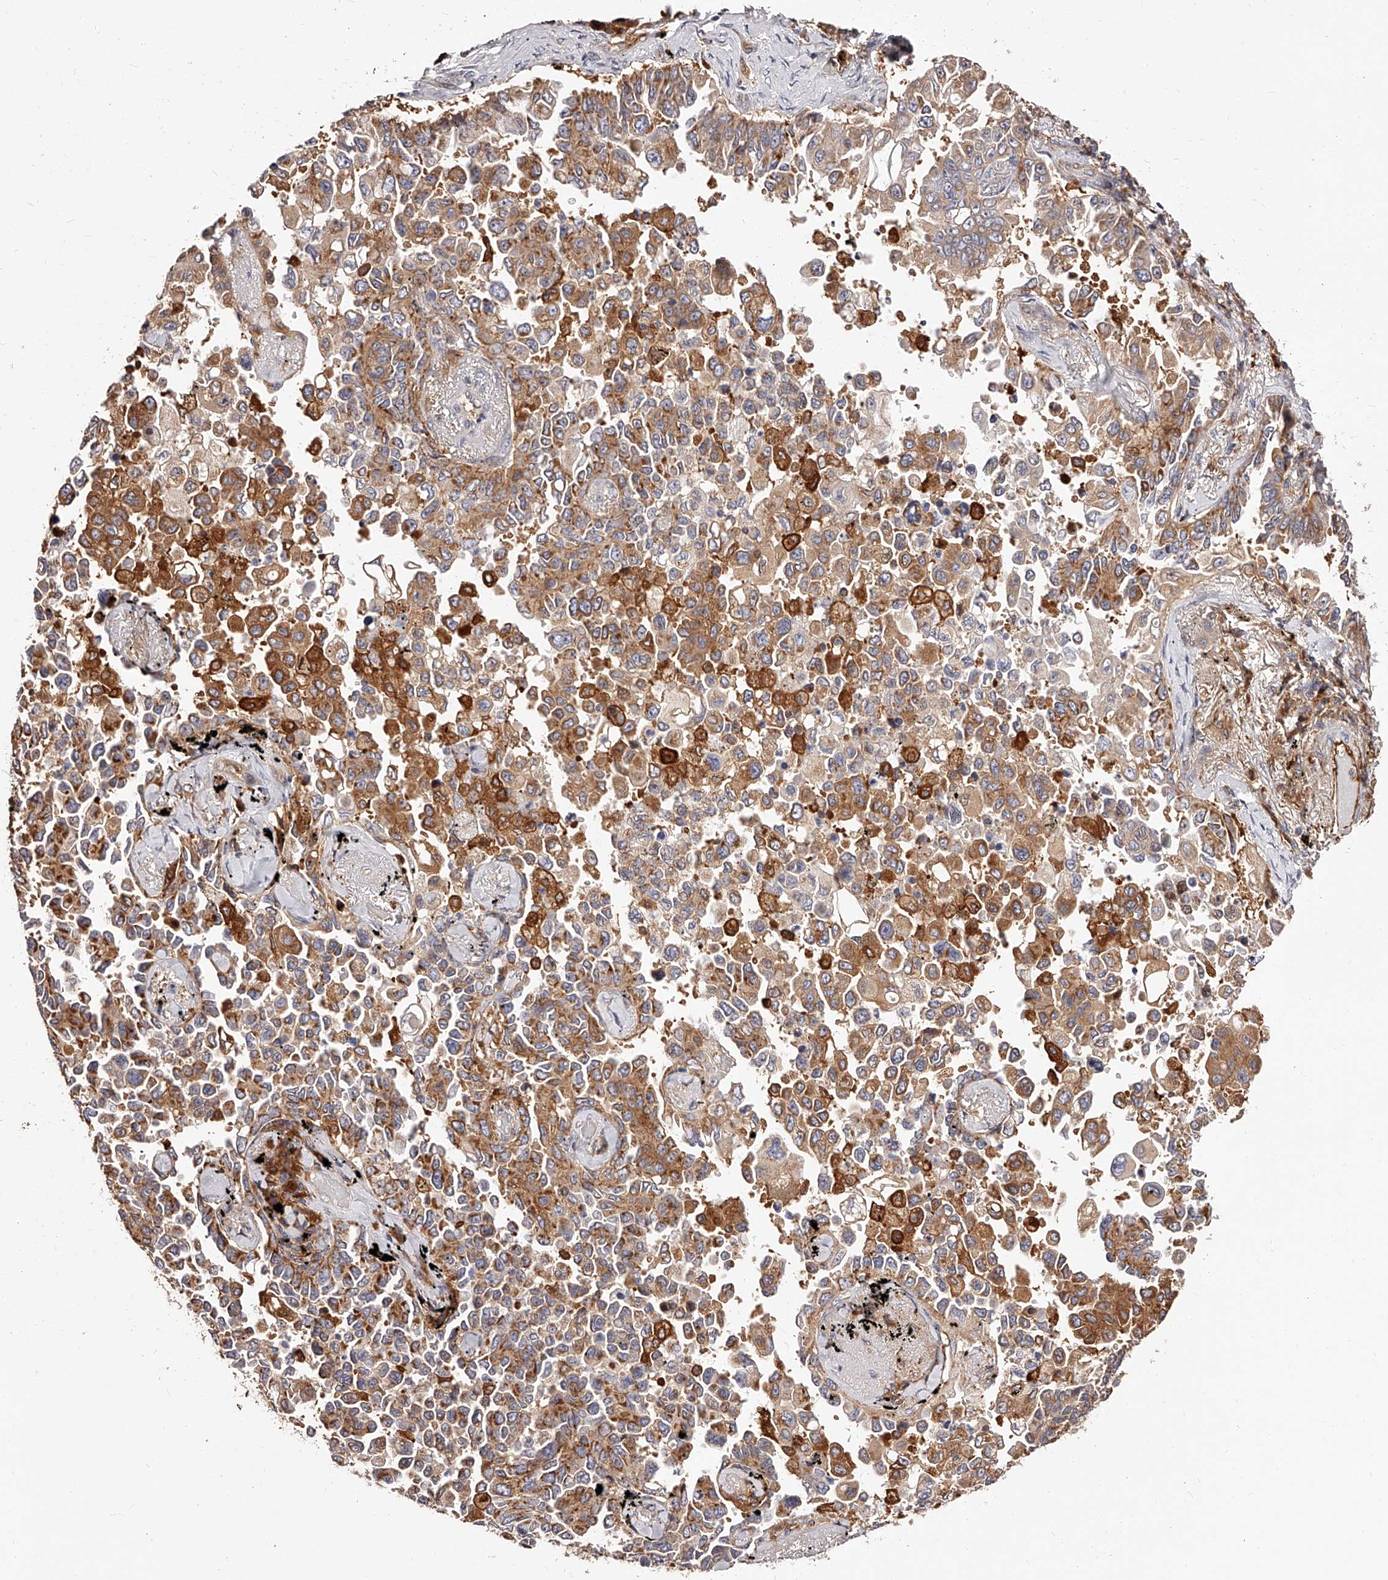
{"staining": {"intensity": "moderate", "quantity": ">75%", "location": "cytoplasmic/membranous"}, "tissue": "lung cancer", "cell_type": "Tumor cells", "image_type": "cancer", "snomed": [{"axis": "morphology", "description": "Adenocarcinoma, NOS"}, {"axis": "topography", "description": "Lung"}], "caption": "Protein staining of lung adenocarcinoma tissue displays moderate cytoplasmic/membranous expression in approximately >75% of tumor cells.", "gene": "LAP3", "patient": {"sex": "female", "age": 67}}